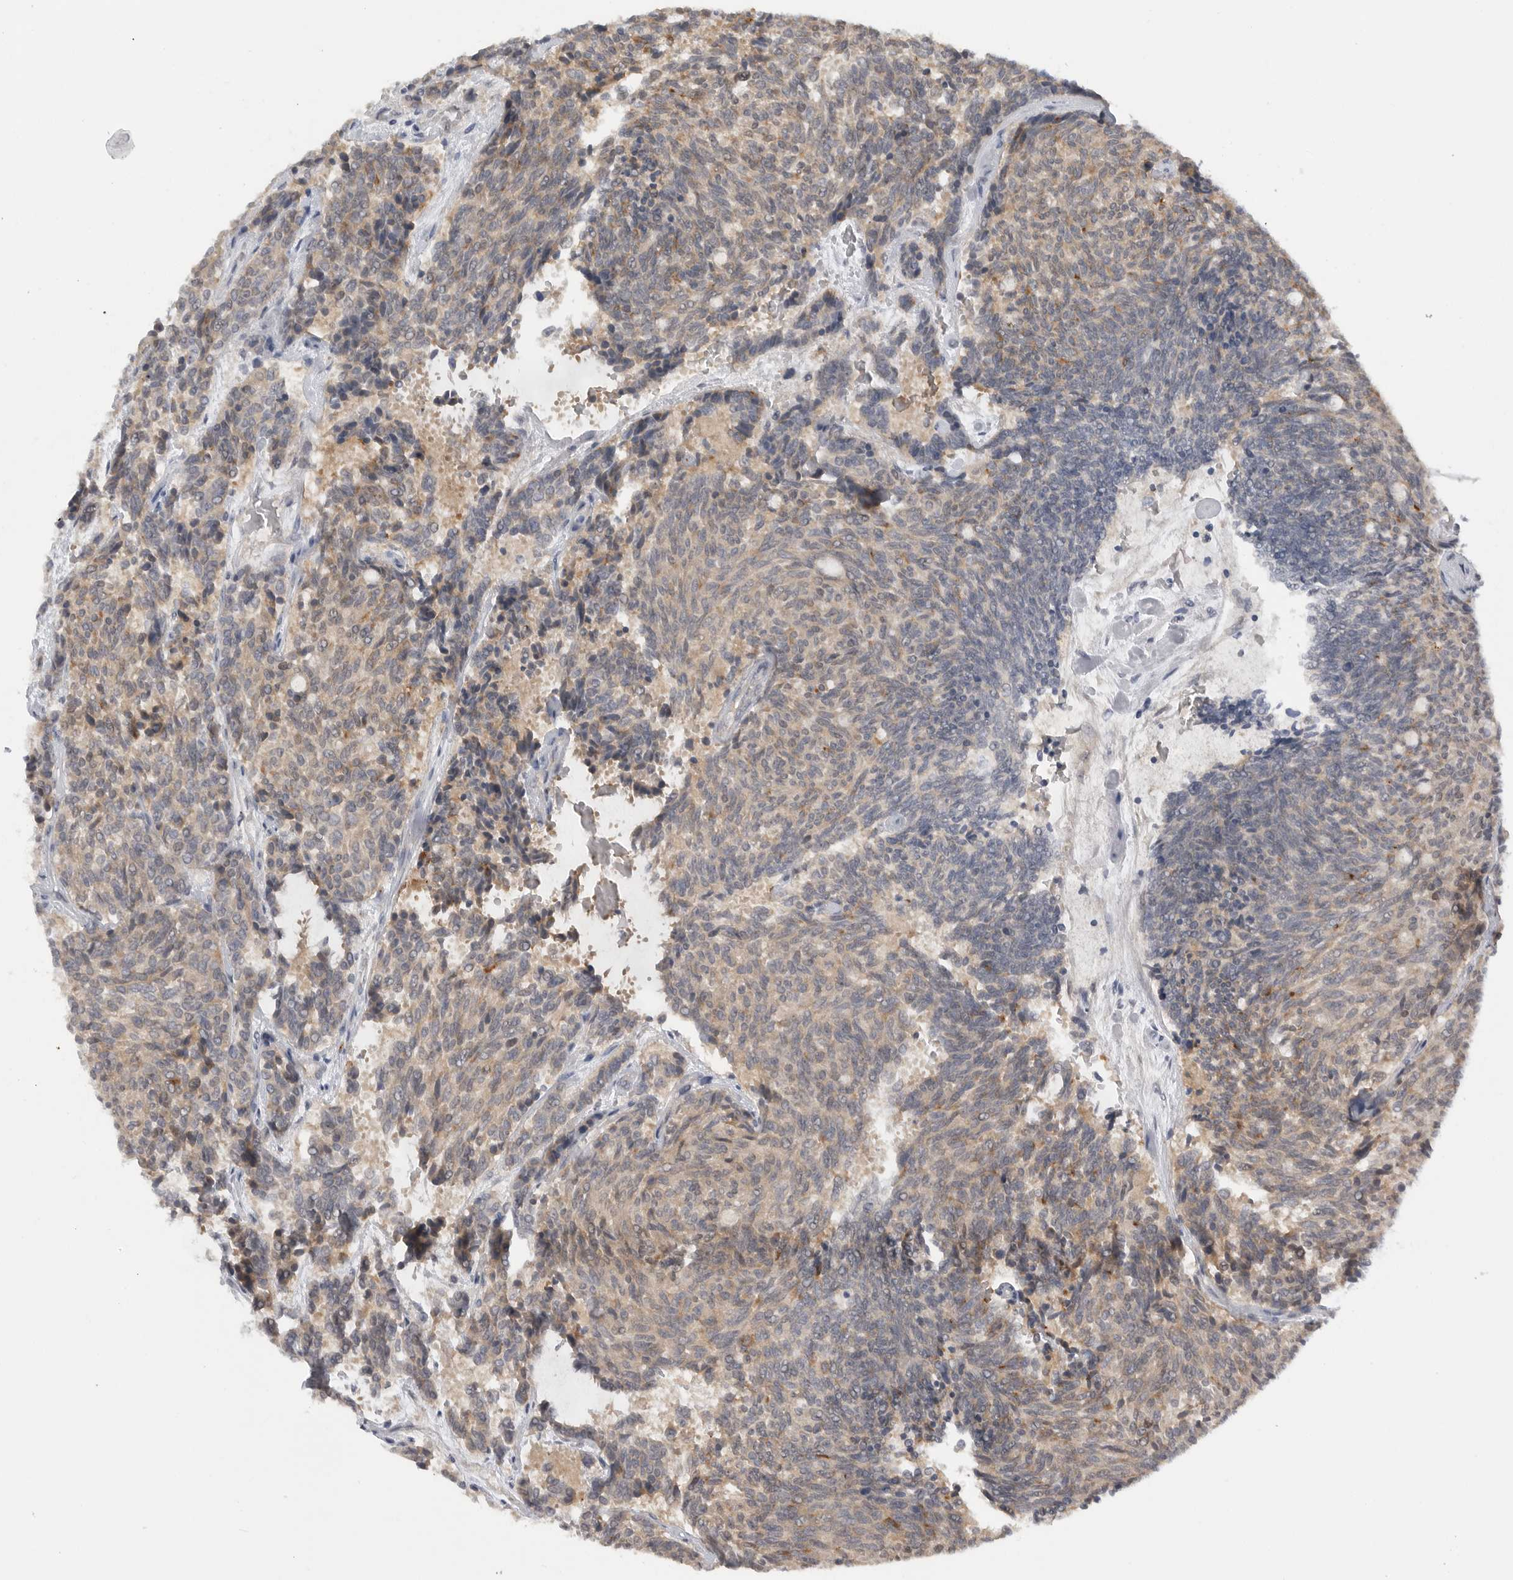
{"staining": {"intensity": "weak", "quantity": "25%-75%", "location": "cytoplasmic/membranous"}, "tissue": "carcinoid", "cell_type": "Tumor cells", "image_type": "cancer", "snomed": [{"axis": "morphology", "description": "Carcinoid, malignant, NOS"}, {"axis": "topography", "description": "Pancreas"}], "caption": "High-magnification brightfield microscopy of malignant carcinoid stained with DAB (brown) and counterstained with hematoxylin (blue). tumor cells exhibit weak cytoplasmic/membranous positivity is appreciated in about25%-75% of cells. Immunohistochemistry (ihc) stains the protein in brown and the nuclei are stained blue.", "gene": "DYRK2", "patient": {"sex": "female", "age": 54}}